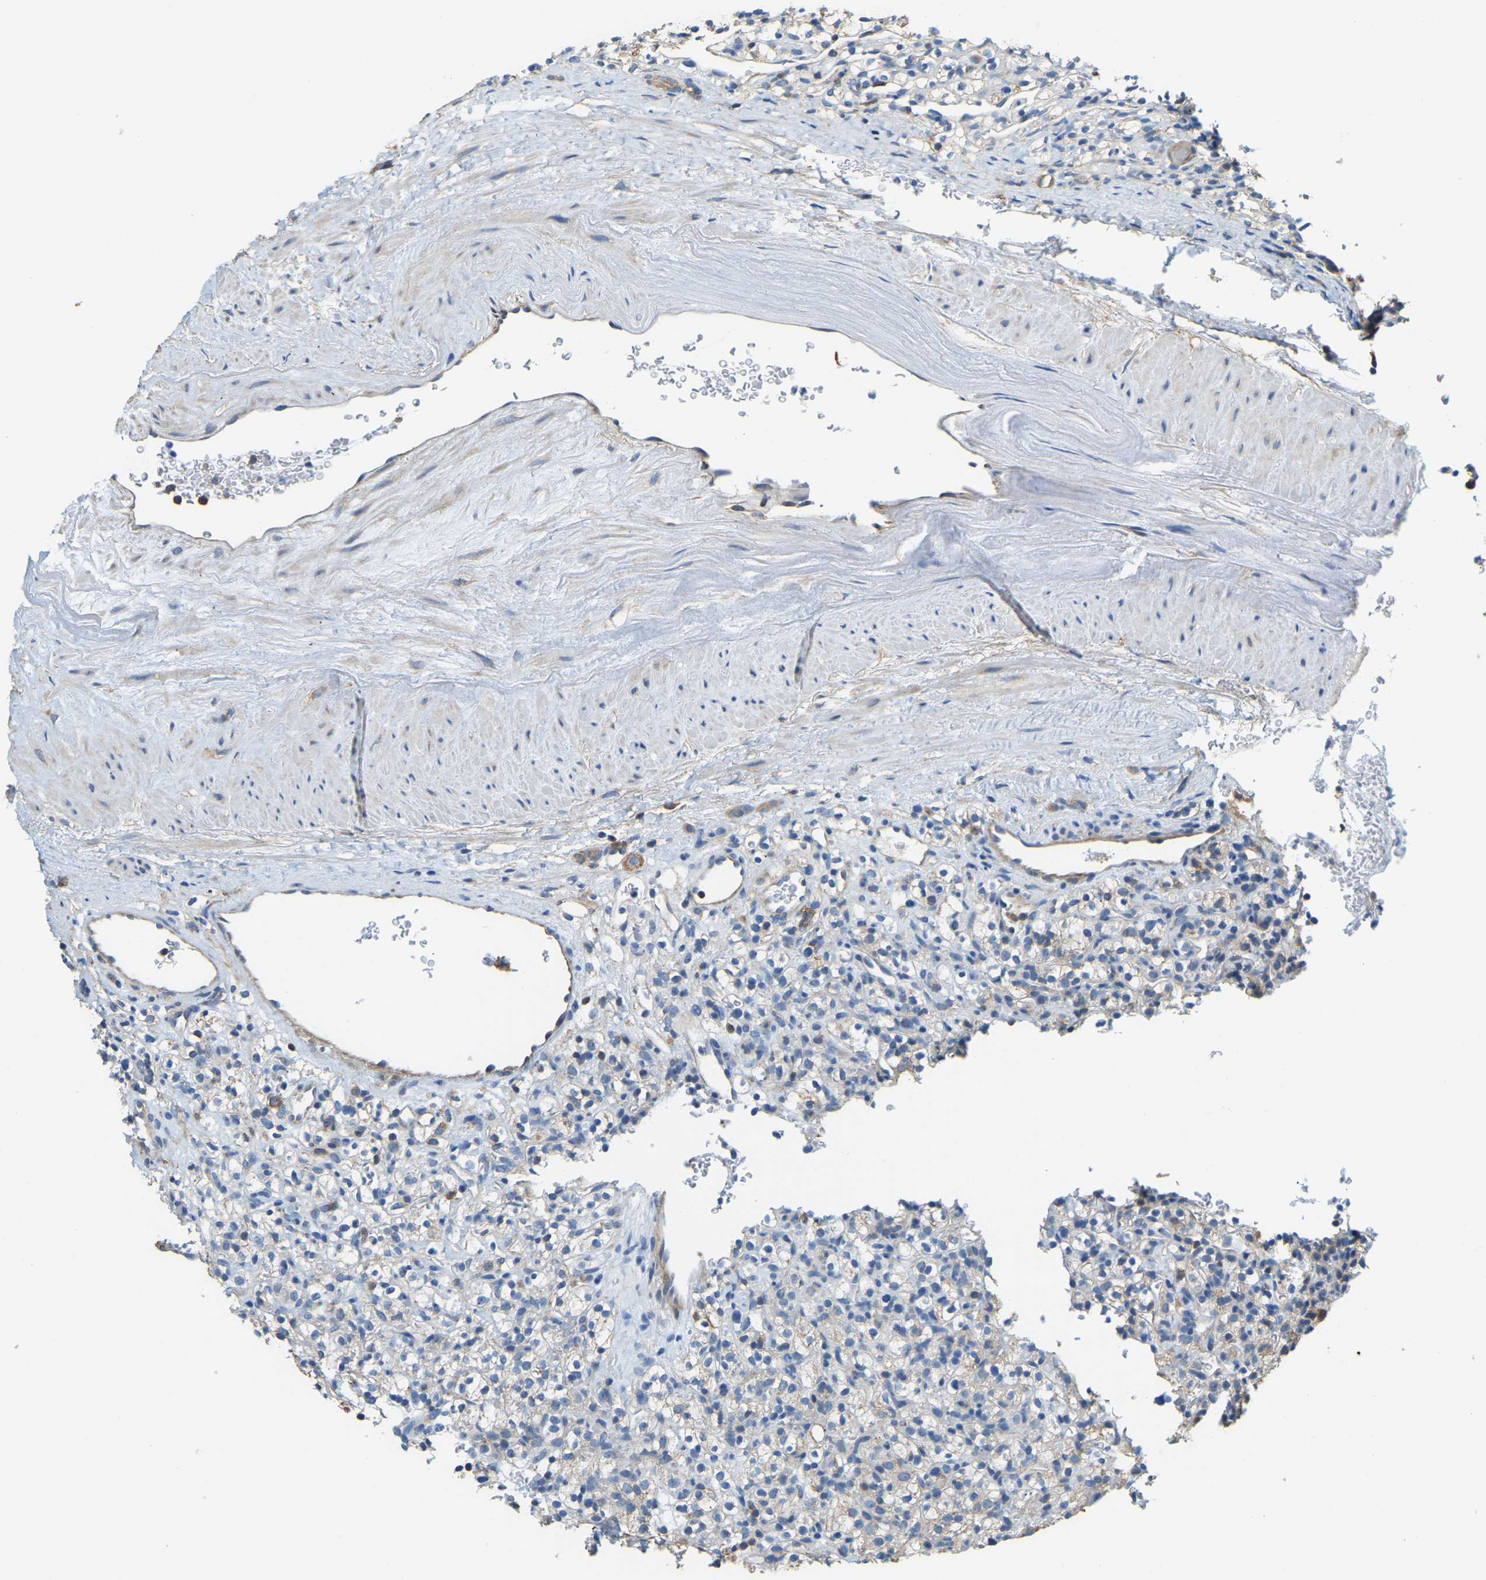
{"staining": {"intensity": "moderate", "quantity": "<25%", "location": "cytoplasmic/membranous"}, "tissue": "renal cancer", "cell_type": "Tumor cells", "image_type": "cancer", "snomed": [{"axis": "morphology", "description": "Normal tissue, NOS"}, {"axis": "morphology", "description": "Adenocarcinoma, NOS"}, {"axis": "topography", "description": "Kidney"}], "caption": "Tumor cells reveal low levels of moderate cytoplasmic/membranous expression in approximately <25% of cells in renal adenocarcinoma.", "gene": "AHNAK", "patient": {"sex": "female", "age": 72}}